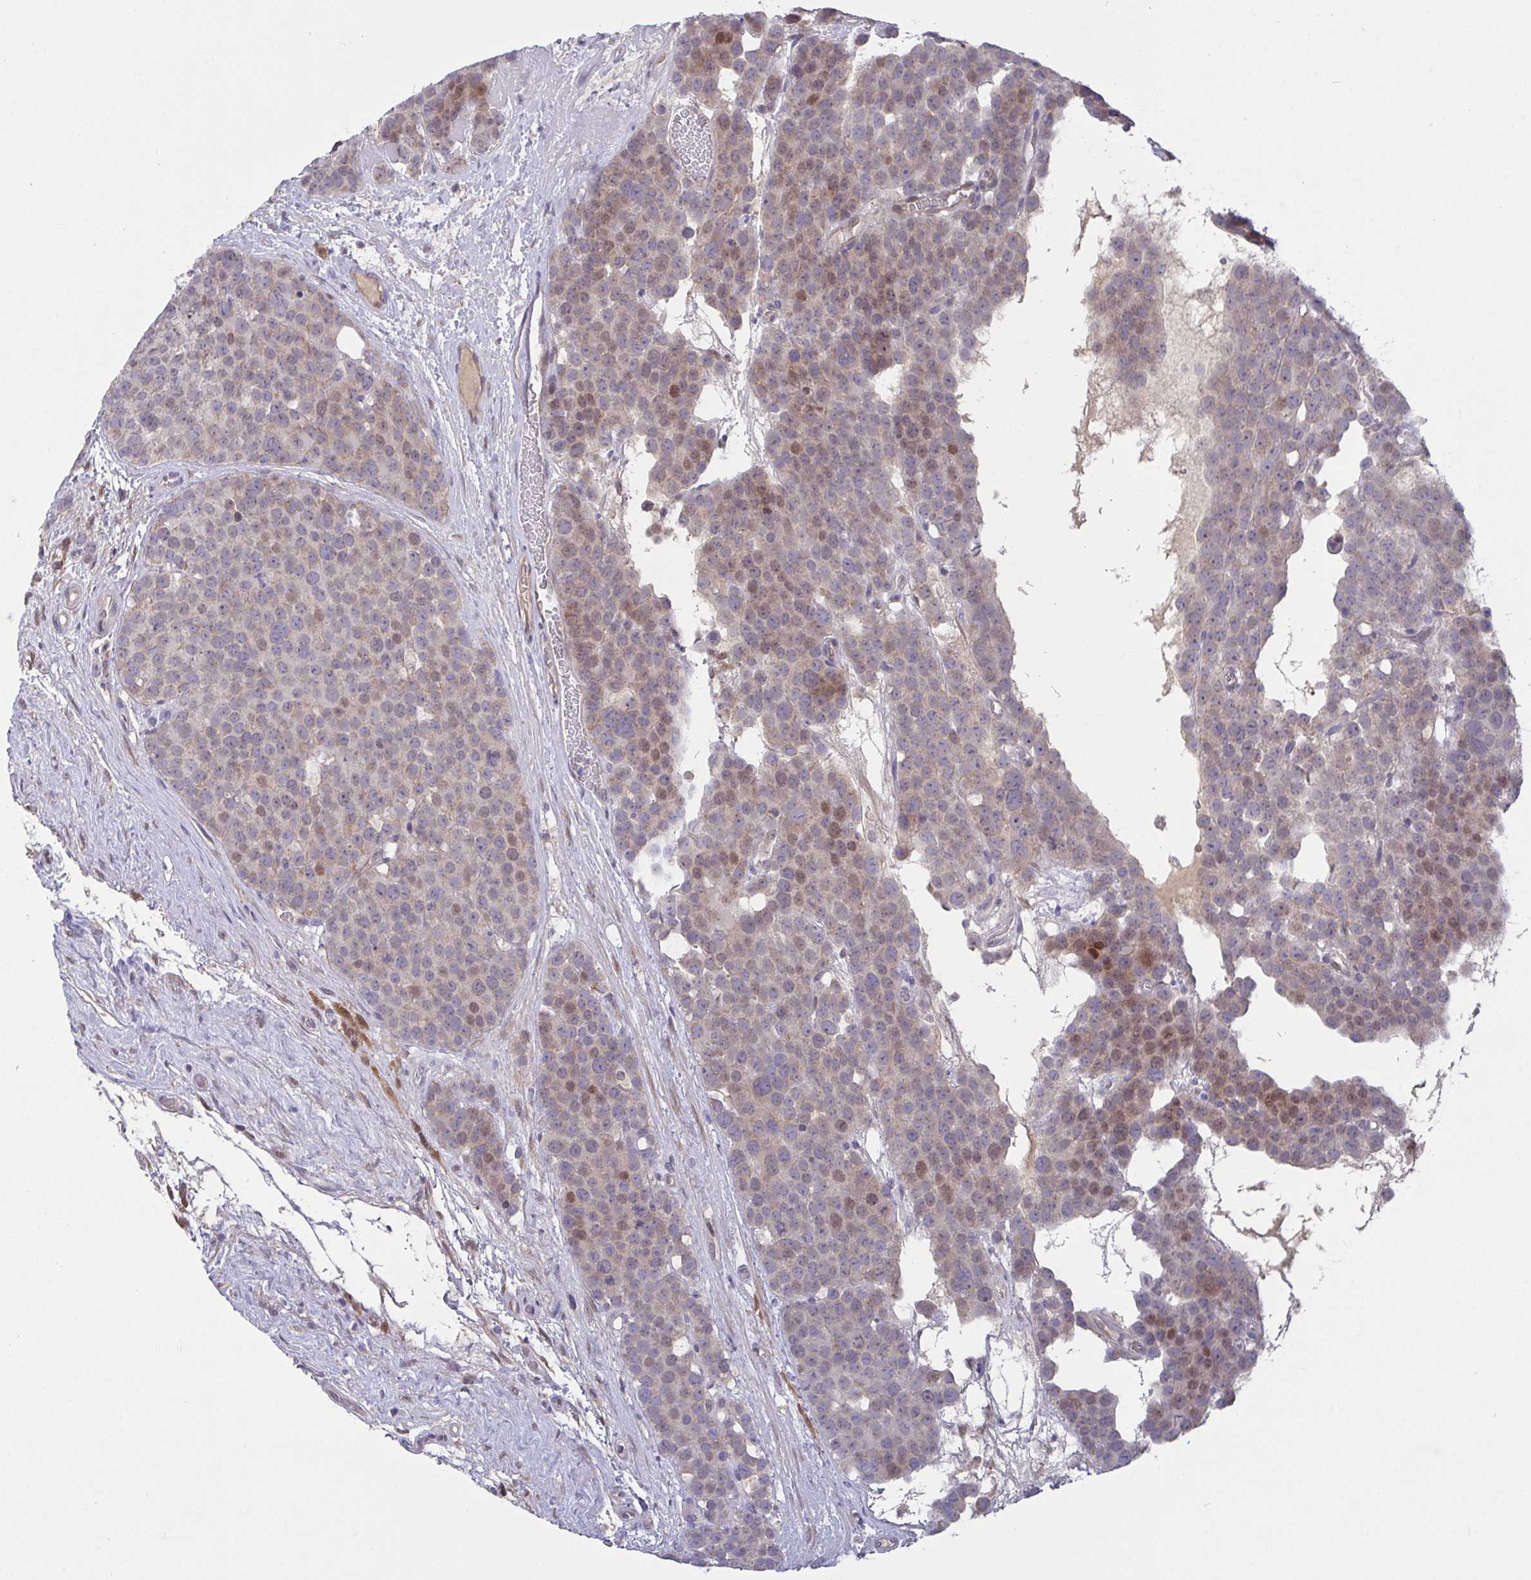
{"staining": {"intensity": "moderate", "quantity": "<25%", "location": "cytoplasmic/membranous,nuclear"}, "tissue": "testis cancer", "cell_type": "Tumor cells", "image_type": "cancer", "snomed": [{"axis": "morphology", "description": "Seminoma, NOS"}, {"axis": "topography", "description": "Testis"}], "caption": "Immunohistochemical staining of testis cancer (seminoma) exhibits moderate cytoplasmic/membranous and nuclear protein expression in approximately <25% of tumor cells.", "gene": "L3HYPDH", "patient": {"sex": "male", "age": 71}}